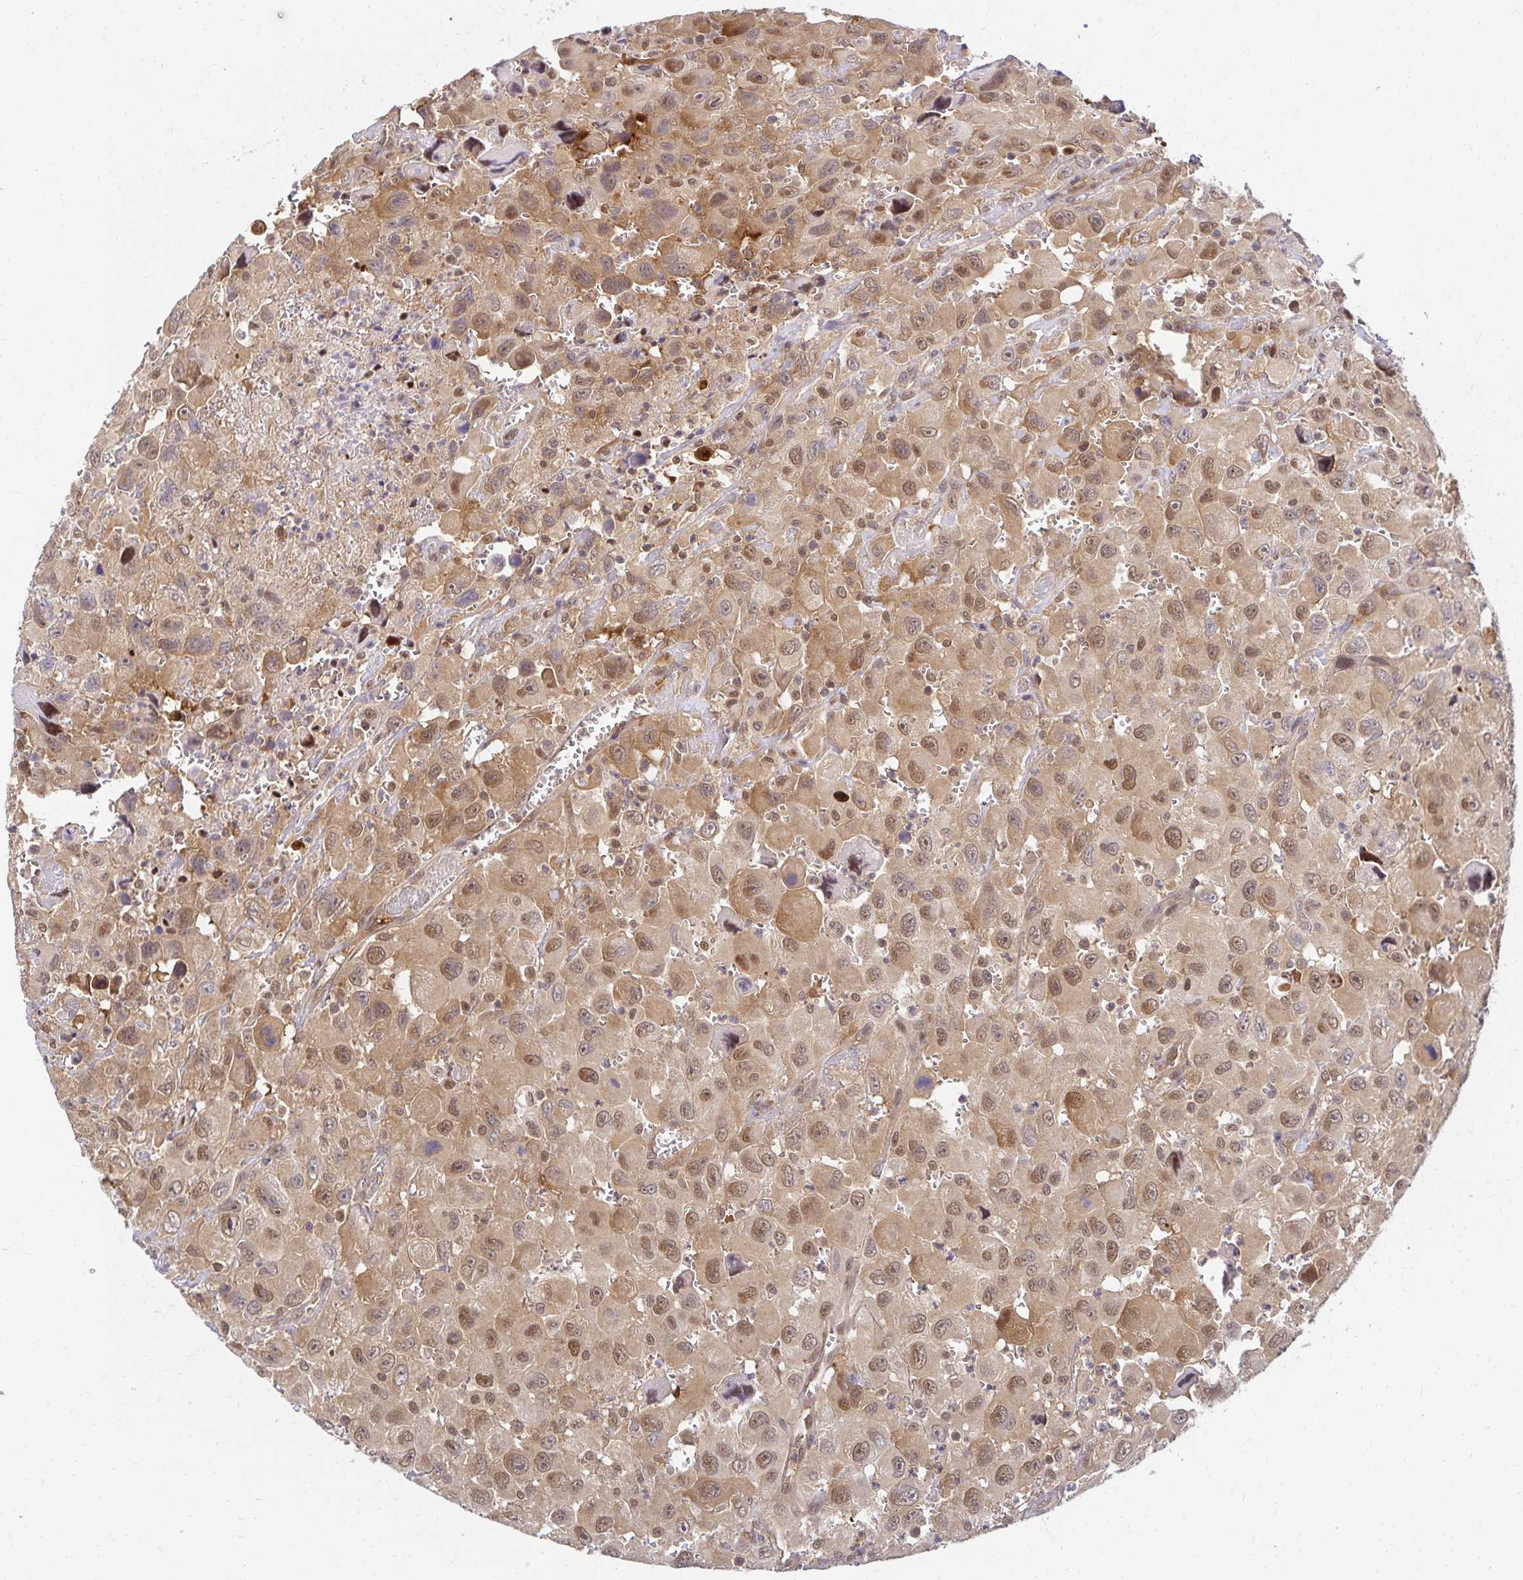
{"staining": {"intensity": "moderate", "quantity": ">75%", "location": "cytoplasmic/membranous,nuclear"}, "tissue": "head and neck cancer", "cell_type": "Tumor cells", "image_type": "cancer", "snomed": [{"axis": "morphology", "description": "Squamous cell carcinoma, NOS"}, {"axis": "morphology", "description": "Squamous cell carcinoma, metastatic, NOS"}, {"axis": "topography", "description": "Oral tissue"}, {"axis": "topography", "description": "Head-Neck"}], "caption": "Immunohistochemical staining of head and neck metastatic squamous cell carcinoma demonstrates medium levels of moderate cytoplasmic/membranous and nuclear positivity in approximately >75% of tumor cells. (DAB (3,3'-diaminobenzidine) IHC, brown staining for protein, blue staining for nuclei).", "gene": "PSMA4", "patient": {"sex": "female", "age": 85}}